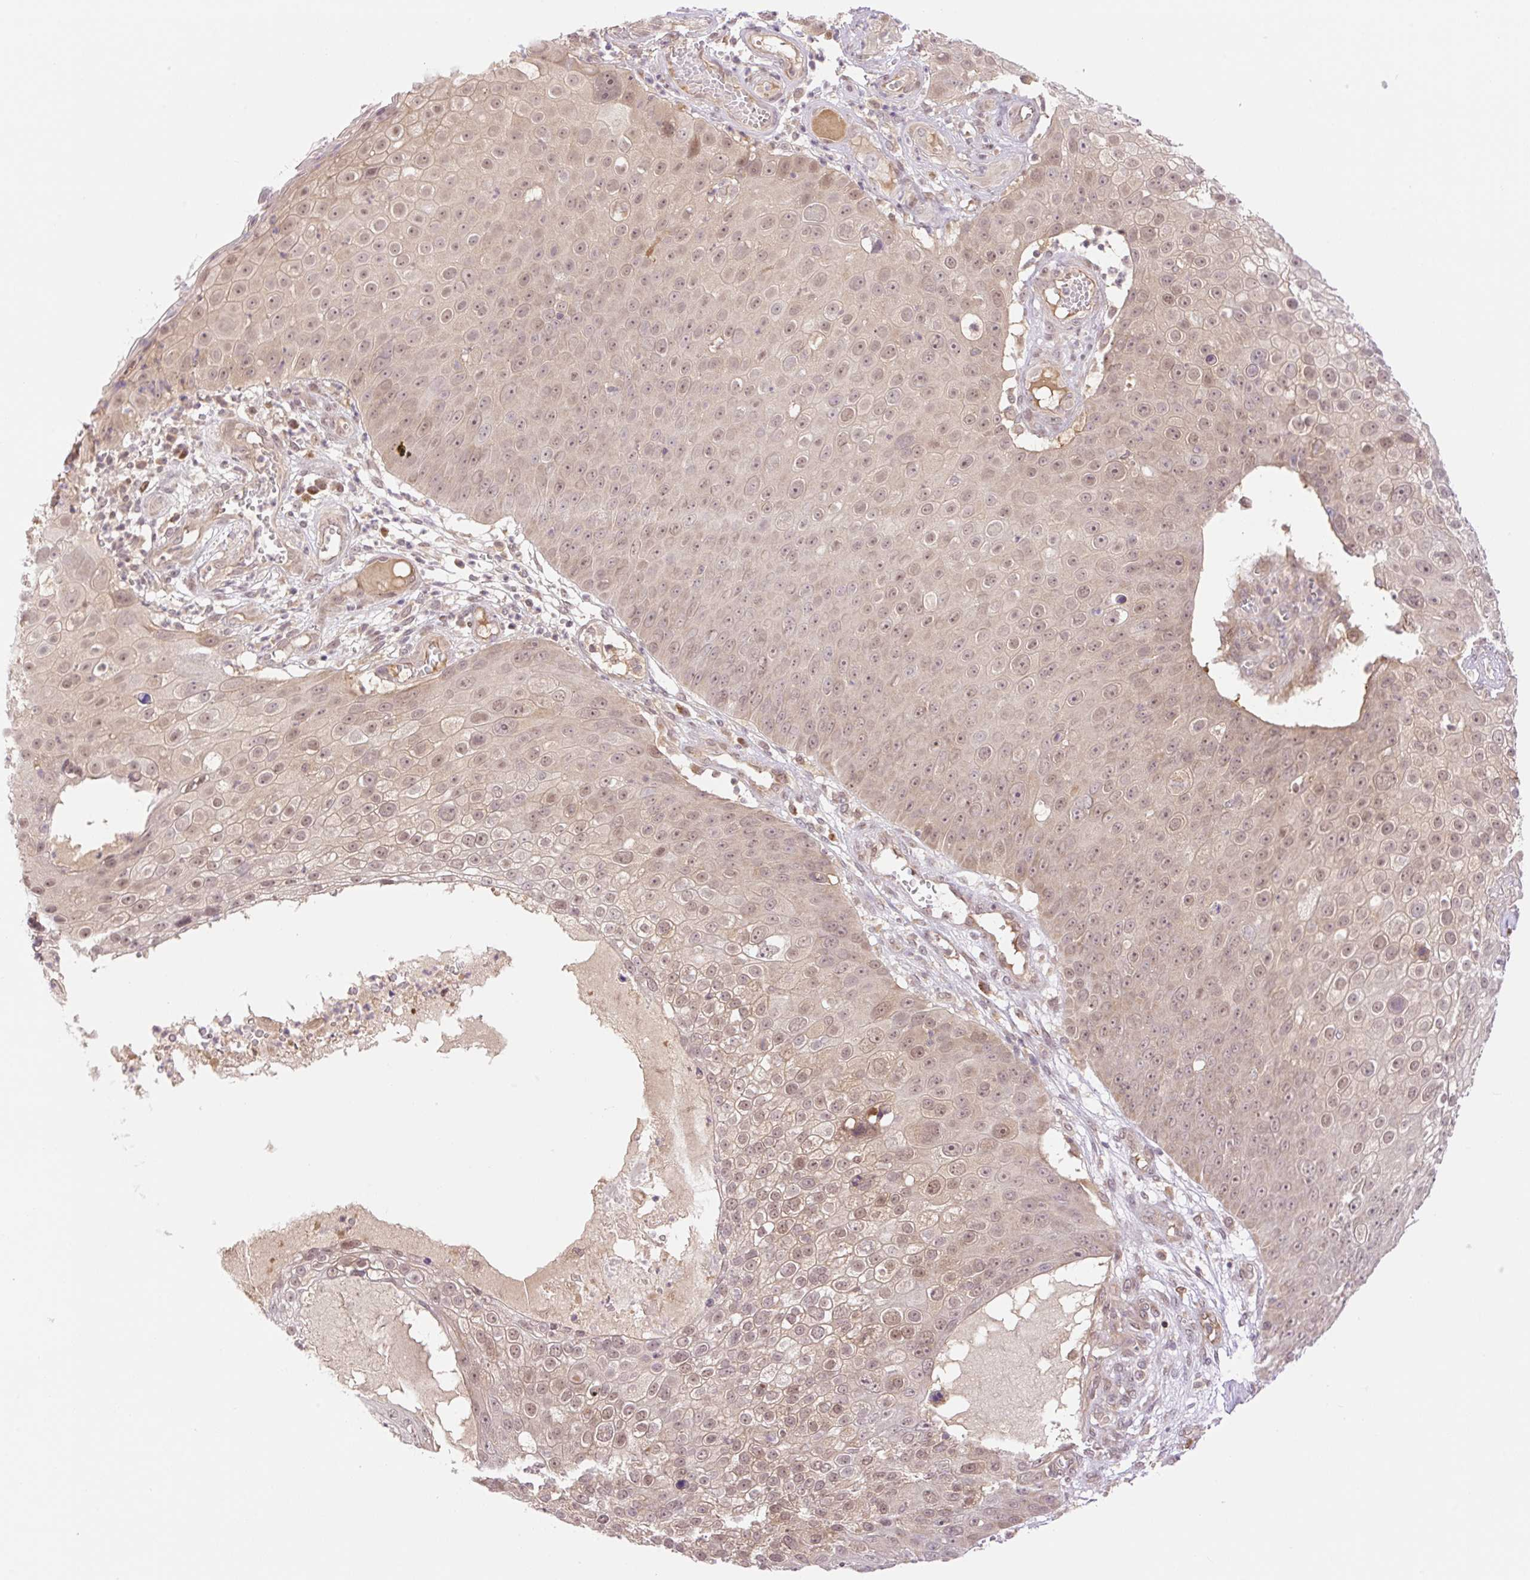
{"staining": {"intensity": "moderate", "quantity": "25%-75%", "location": "nuclear"}, "tissue": "skin cancer", "cell_type": "Tumor cells", "image_type": "cancer", "snomed": [{"axis": "morphology", "description": "Squamous cell carcinoma, NOS"}, {"axis": "topography", "description": "Skin"}], "caption": "A histopathology image of human squamous cell carcinoma (skin) stained for a protein displays moderate nuclear brown staining in tumor cells.", "gene": "VPS25", "patient": {"sex": "male", "age": 71}}